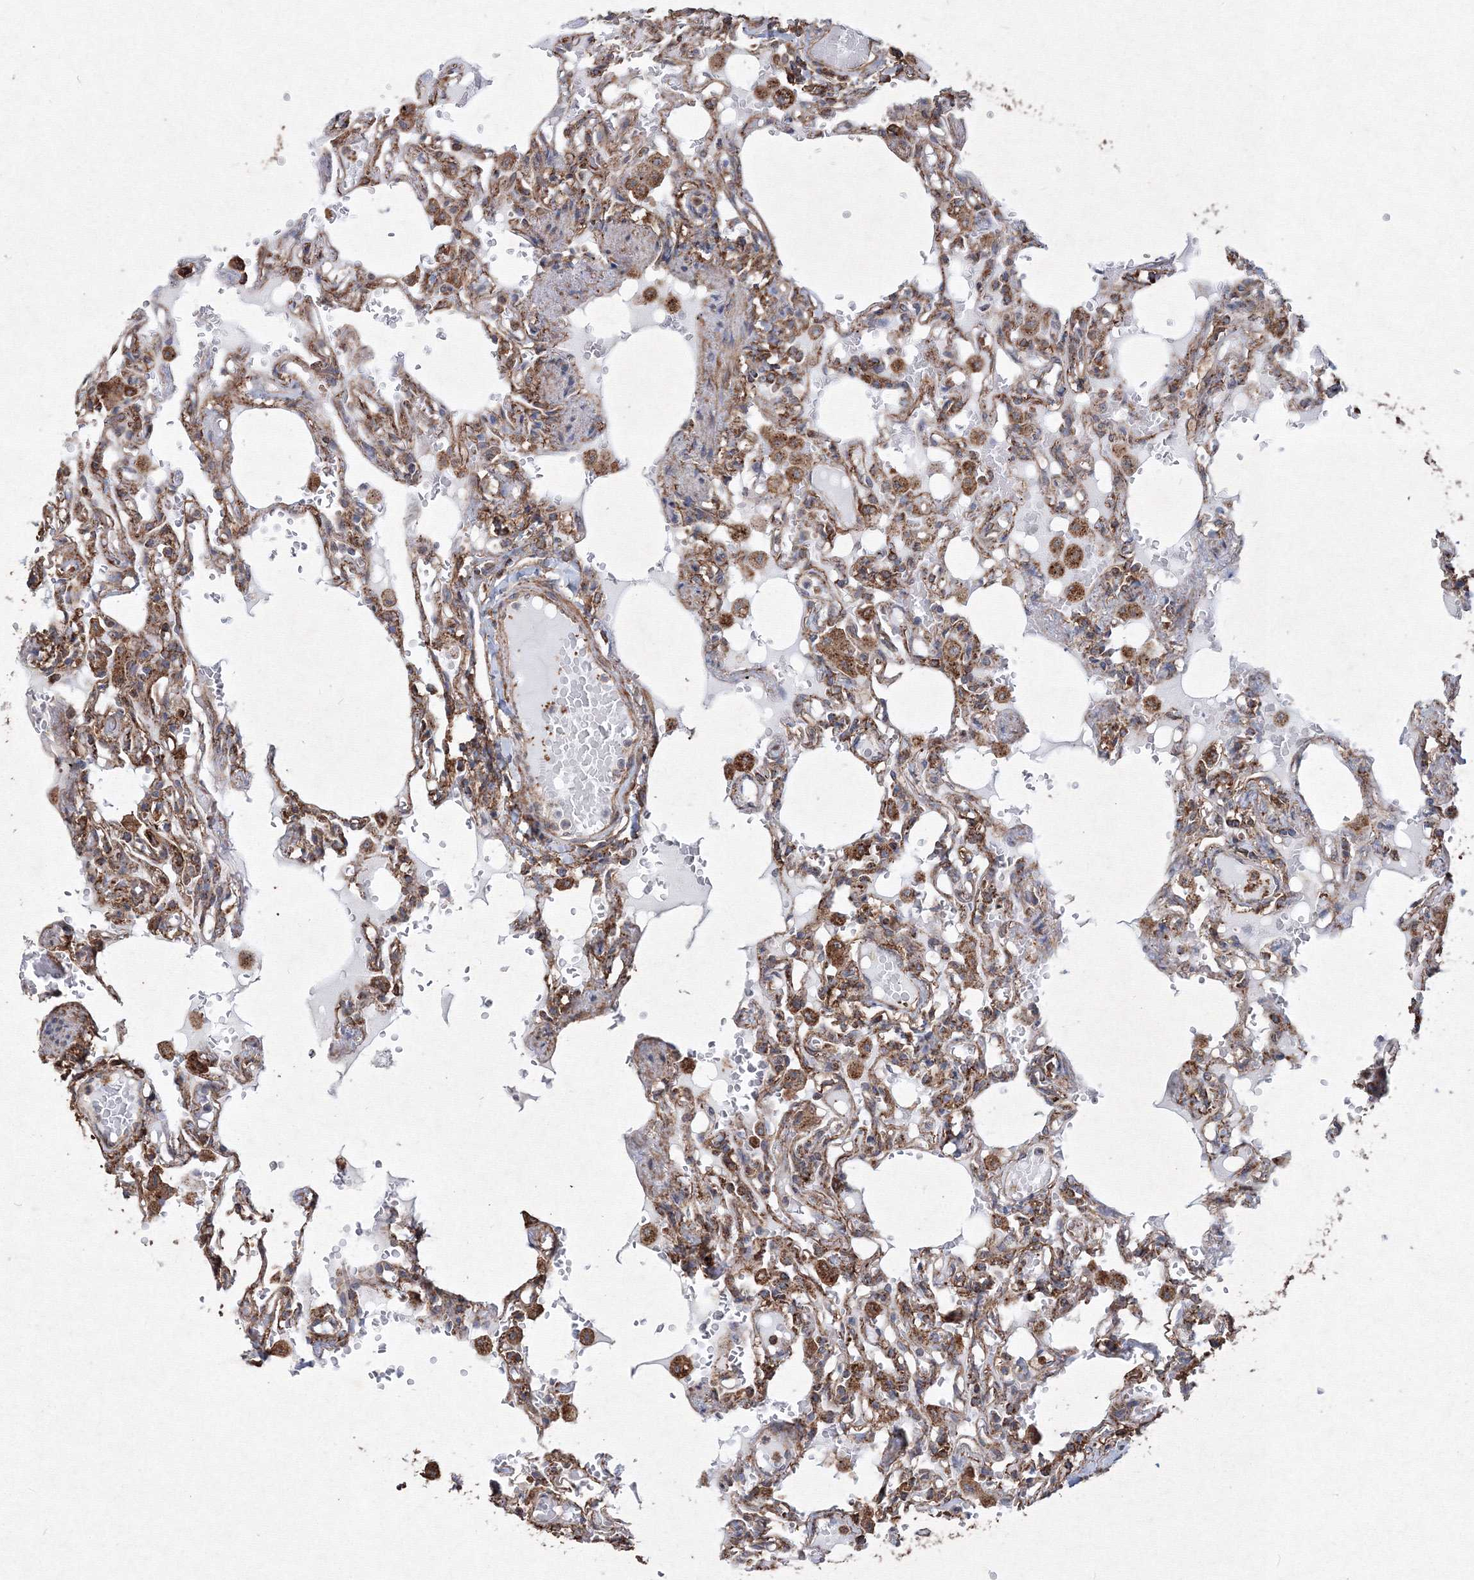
{"staining": {"intensity": "moderate", "quantity": ">75%", "location": "cytoplasmic/membranous"}, "tissue": "lung", "cell_type": "Alveolar cells", "image_type": "normal", "snomed": [{"axis": "morphology", "description": "Normal tissue, NOS"}, {"axis": "topography", "description": "Lung"}], "caption": "Lung stained for a protein (brown) exhibits moderate cytoplasmic/membranous positive positivity in about >75% of alveolar cells.", "gene": "TMEM139", "patient": {"sex": "male", "age": 21}}